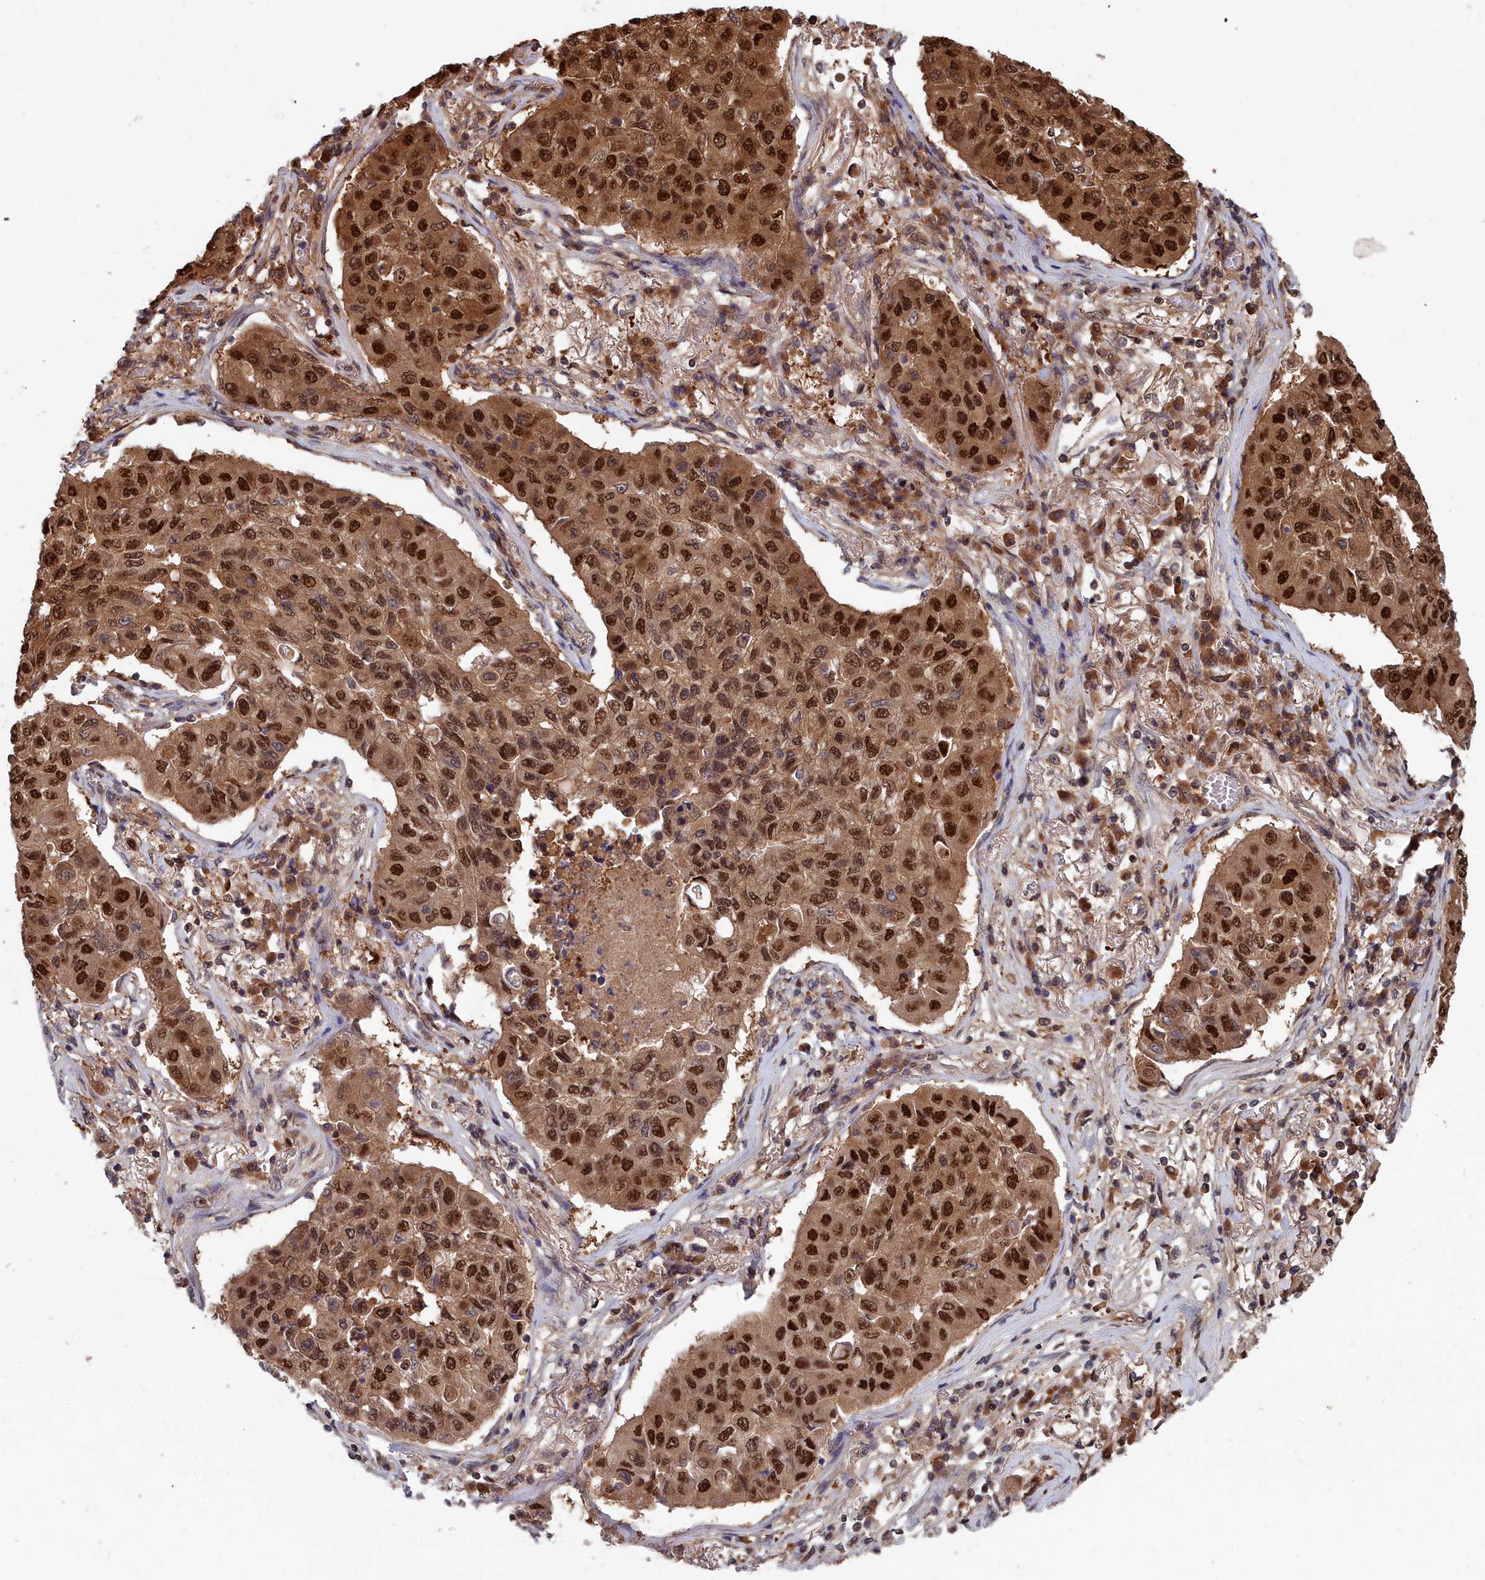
{"staining": {"intensity": "moderate", "quantity": ">75%", "location": "cytoplasmic/membranous,nuclear"}, "tissue": "lung cancer", "cell_type": "Tumor cells", "image_type": "cancer", "snomed": [{"axis": "morphology", "description": "Squamous cell carcinoma, NOS"}, {"axis": "topography", "description": "Lung"}], "caption": "Protein expression by immunohistochemistry demonstrates moderate cytoplasmic/membranous and nuclear expression in approximately >75% of tumor cells in lung squamous cell carcinoma.", "gene": "GFRA2", "patient": {"sex": "male", "age": 74}}